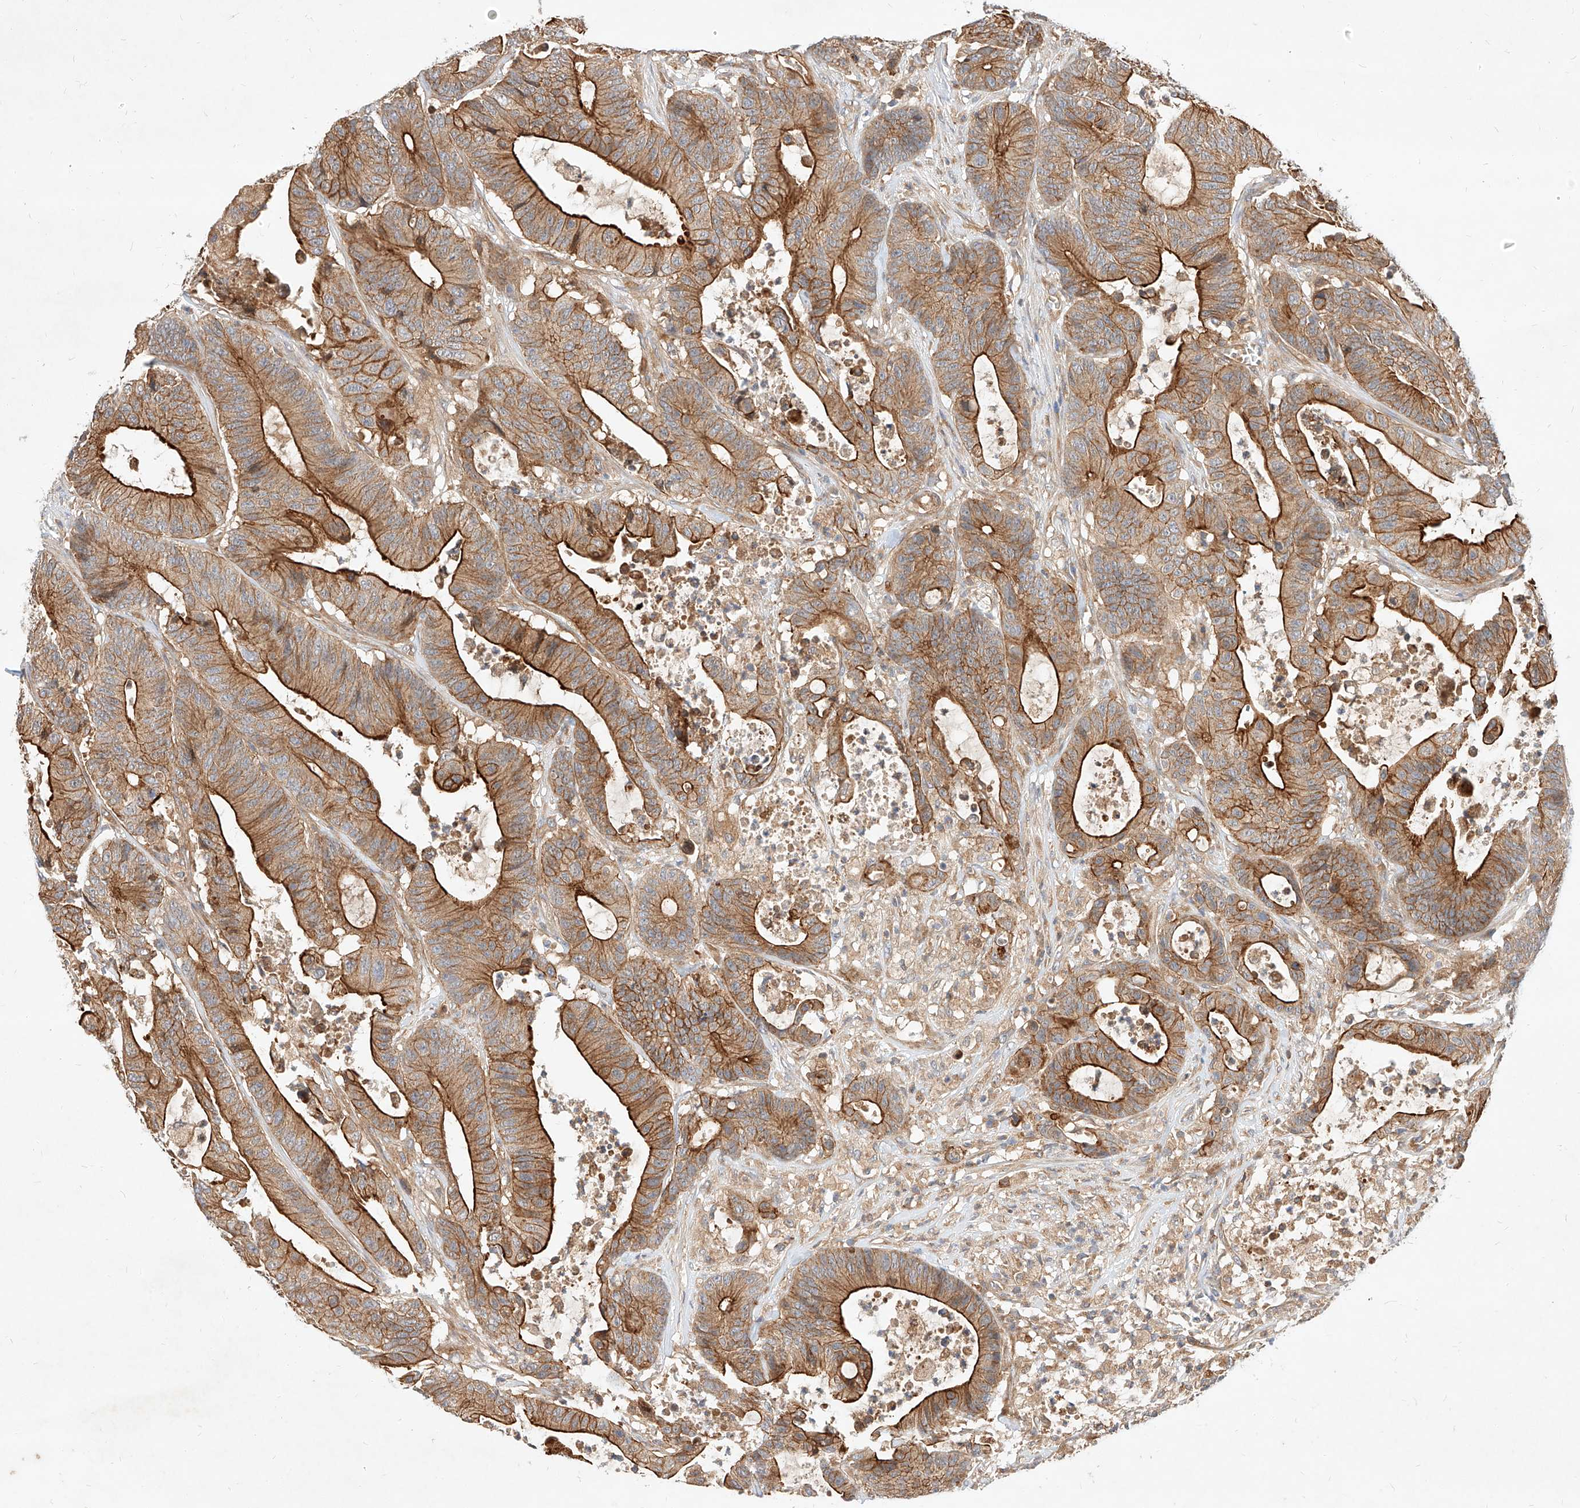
{"staining": {"intensity": "strong", "quantity": ">75%", "location": "cytoplasmic/membranous"}, "tissue": "colorectal cancer", "cell_type": "Tumor cells", "image_type": "cancer", "snomed": [{"axis": "morphology", "description": "Adenocarcinoma, NOS"}, {"axis": "topography", "description": "Colon"}], "caption": "A micrograph of human colorectal adenocarcinoma stained for a protein exhibits strong cytoplasmic/membranous brown staining in tumor cells.", "gene": "NFAM1", "patient": {"sex": "female", "age": 84}}